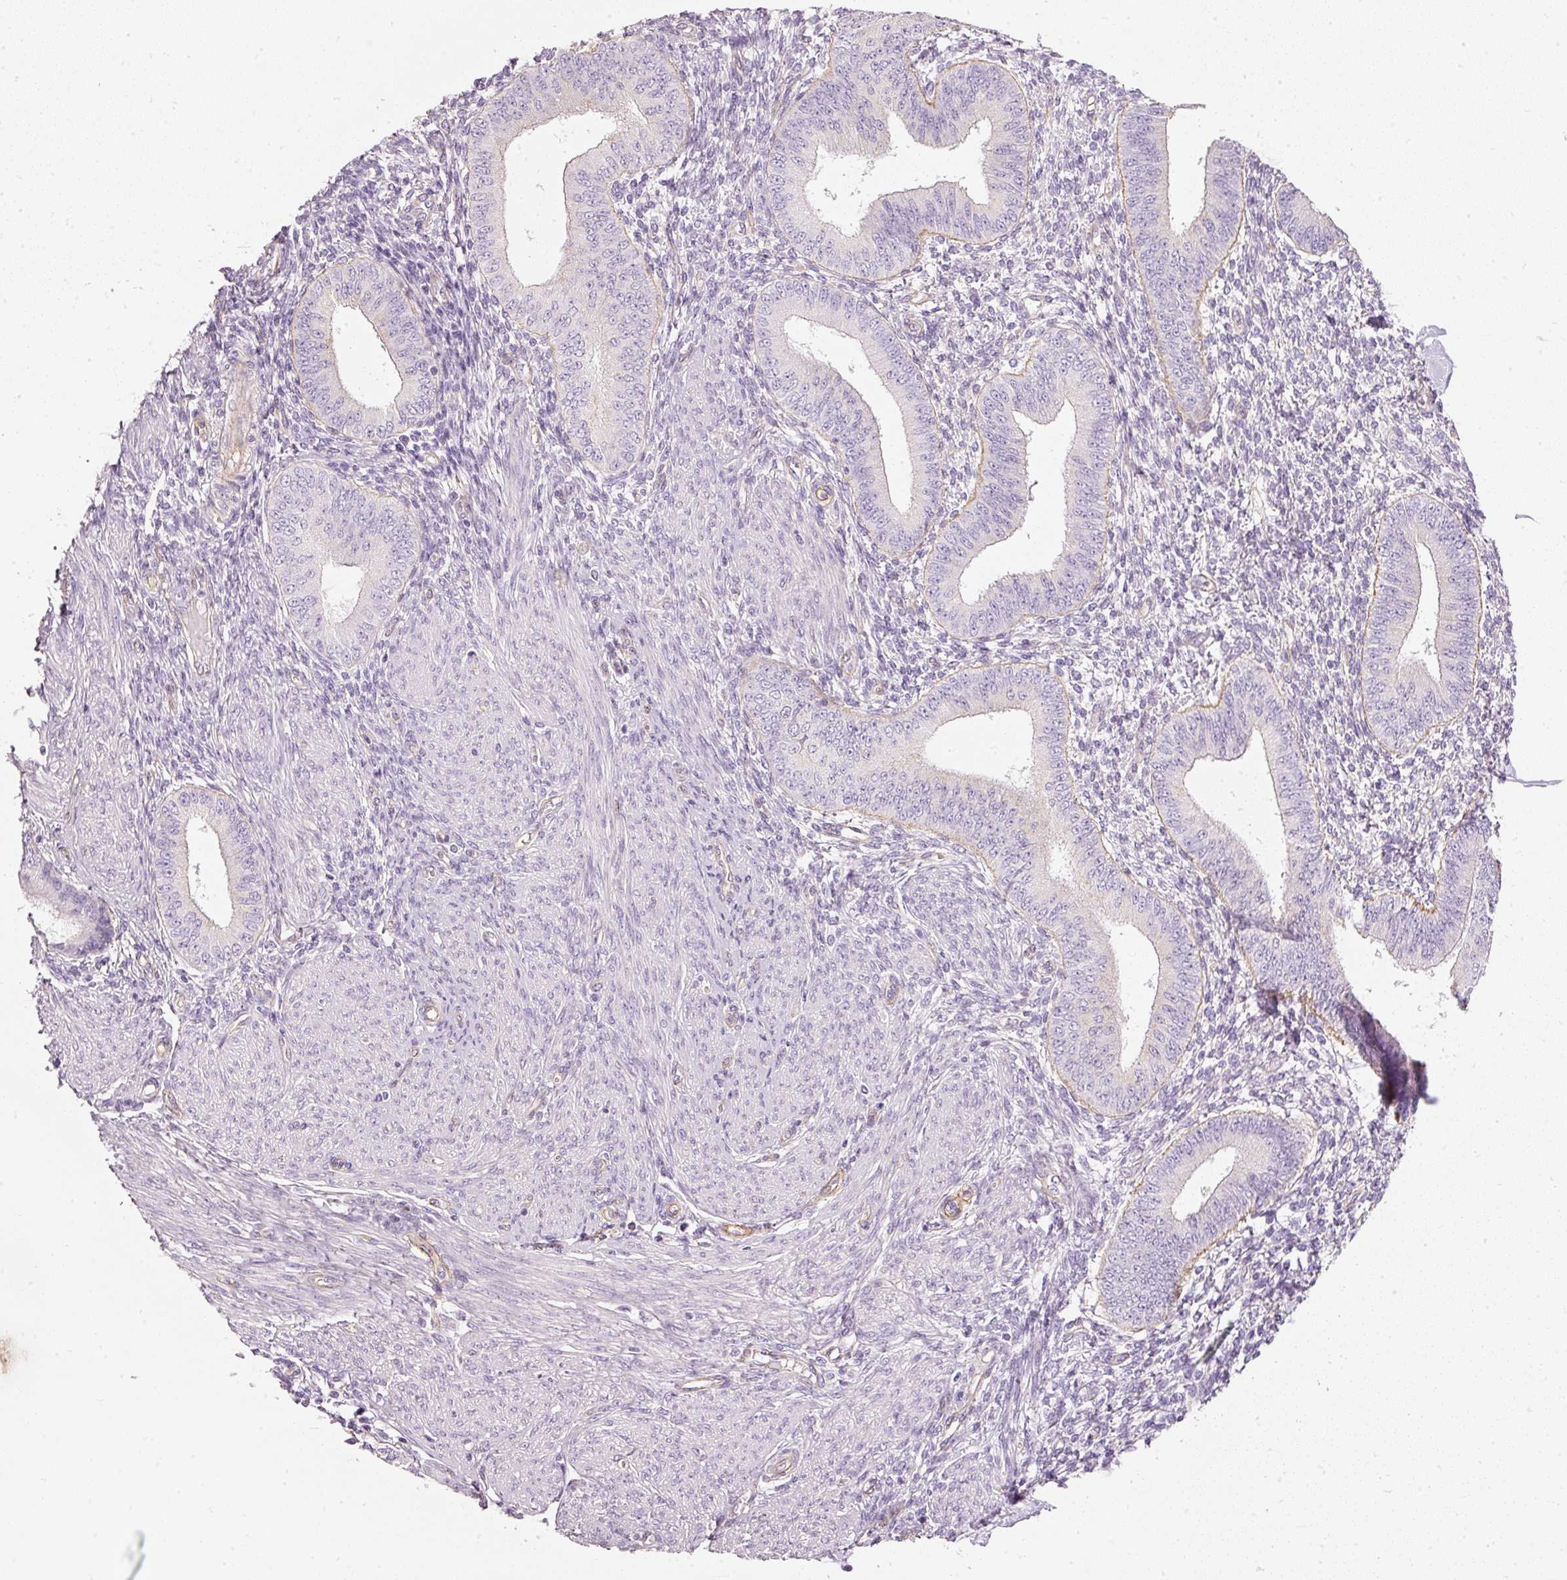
{"staining": {"intensity": "negative", "quantity": "none", "location": "none"}, "tissue": "endometrium", "cell_type": "Cells in endometrial stroma", "image_type": "normal", "snomed": [{"axis": "morphology", "description": "Normal tissue, NOS"}, {"axis": "topography", "description": "Endometrium"}], "caption": "This is a histopathology image of immunohistochemistry (IHC) staining of normal endometrium, which shows no positivity in cells in endometrial stroma.", "gene": "OSR2", "patient": {"sex": "female", "age": 49}}